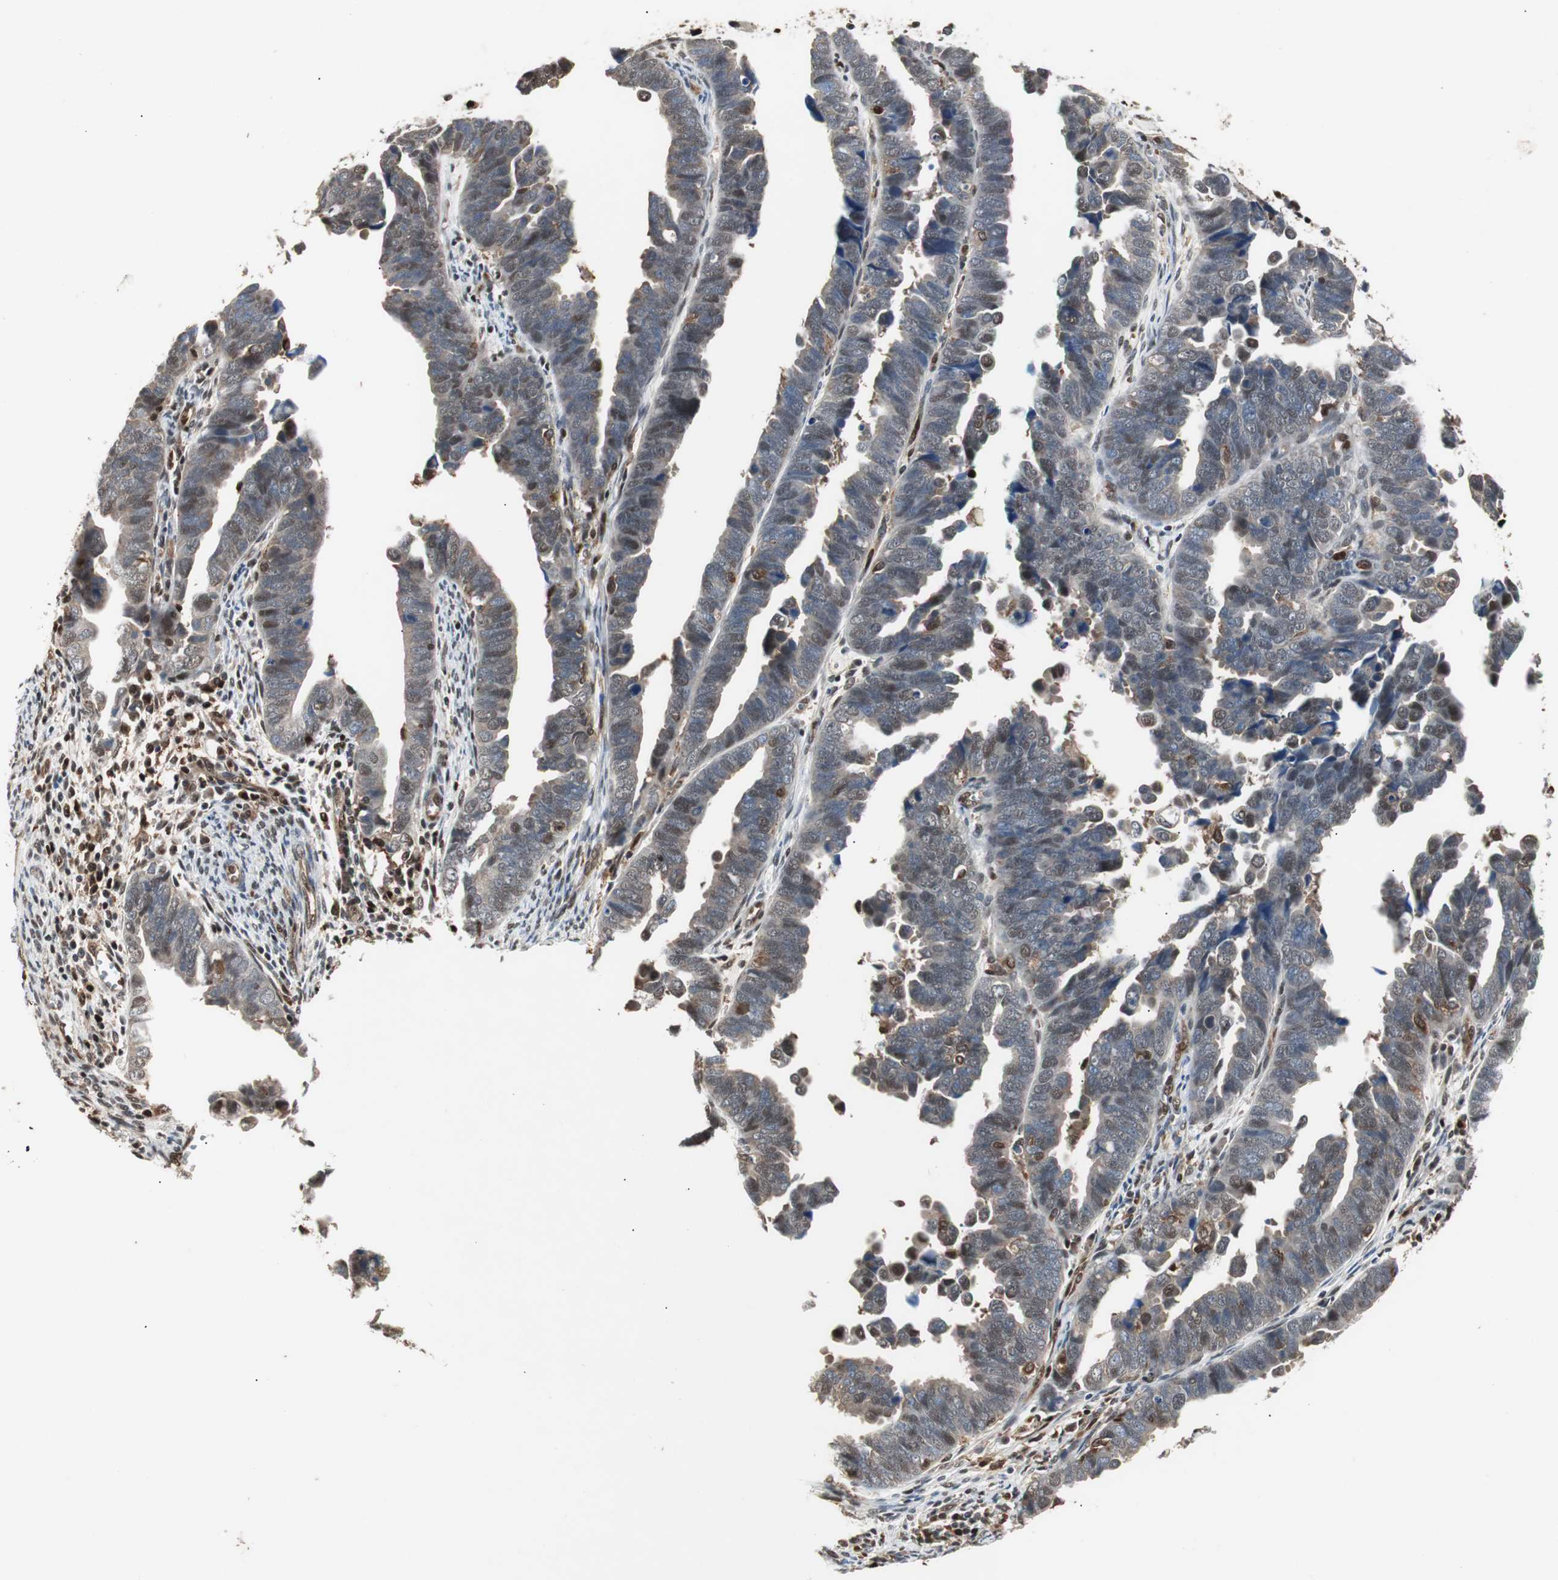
{"staining": {"intensity": "moderate", "quantity": "25%-75%", "location": "cytoplasmic/membranous,nuclear"}, "tissue": "endometrial cancer", "cell_type": "Tumor cells", "image_type": "cancer", "snomed": [{"axis": "morphology", "description": "Adenocarcinoma, NOS"}, {"axis": "topography", "description": "Endometrium"}], "caption": "Moderate cytoplasmic/membranous and nuclear protein staining is present in approximately 25%-75% of tumor cells in endometrial adenocarcinoma.", "gene": "ACLY", "patient": {"sex": "female", "age": 75}}